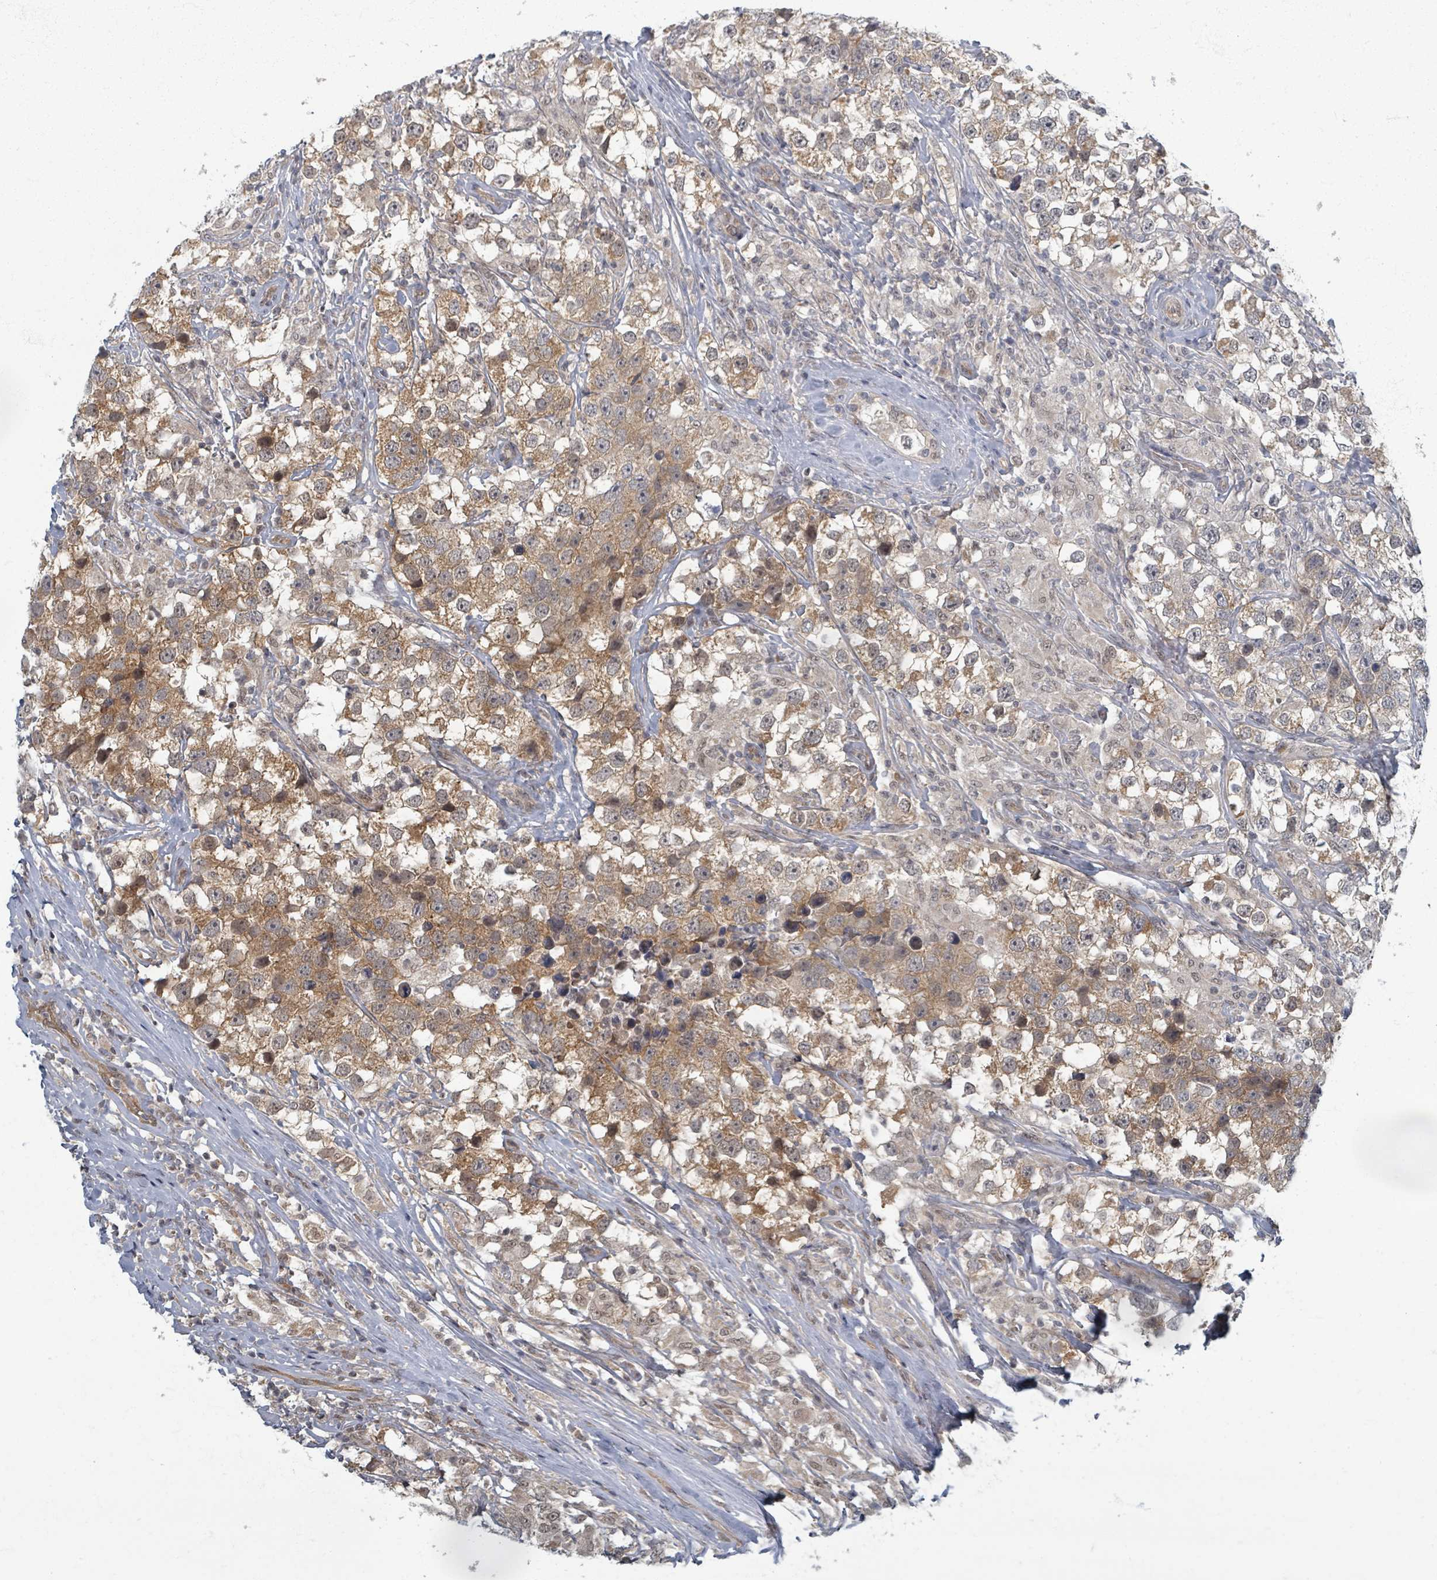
{"staining": {"intensity": "moderate", "quantity": "25%-75%", "location": "cytoplasmic/membranous"}, "tissue": "testis cancer", "cell_type": "Tumor cells", "image_type": "cancer", "snomed": [{"axis": "morphology", "description": "Seminoma, NOS"}, {"axis": "topography", "description": "Testis"}], "caption": "A medium amount of moderate cytoplasmic/membranous staining is seen in approximately 25%-75% of tumor cells in testis cancer (seminoma) tissue. The staining is performed using DAB brown chromogen to label protein expression. The nuclei are counter-stained blue using hematoxylin.", "gene": "INTS15", "patient": {"sex": "male", "age": 46}}